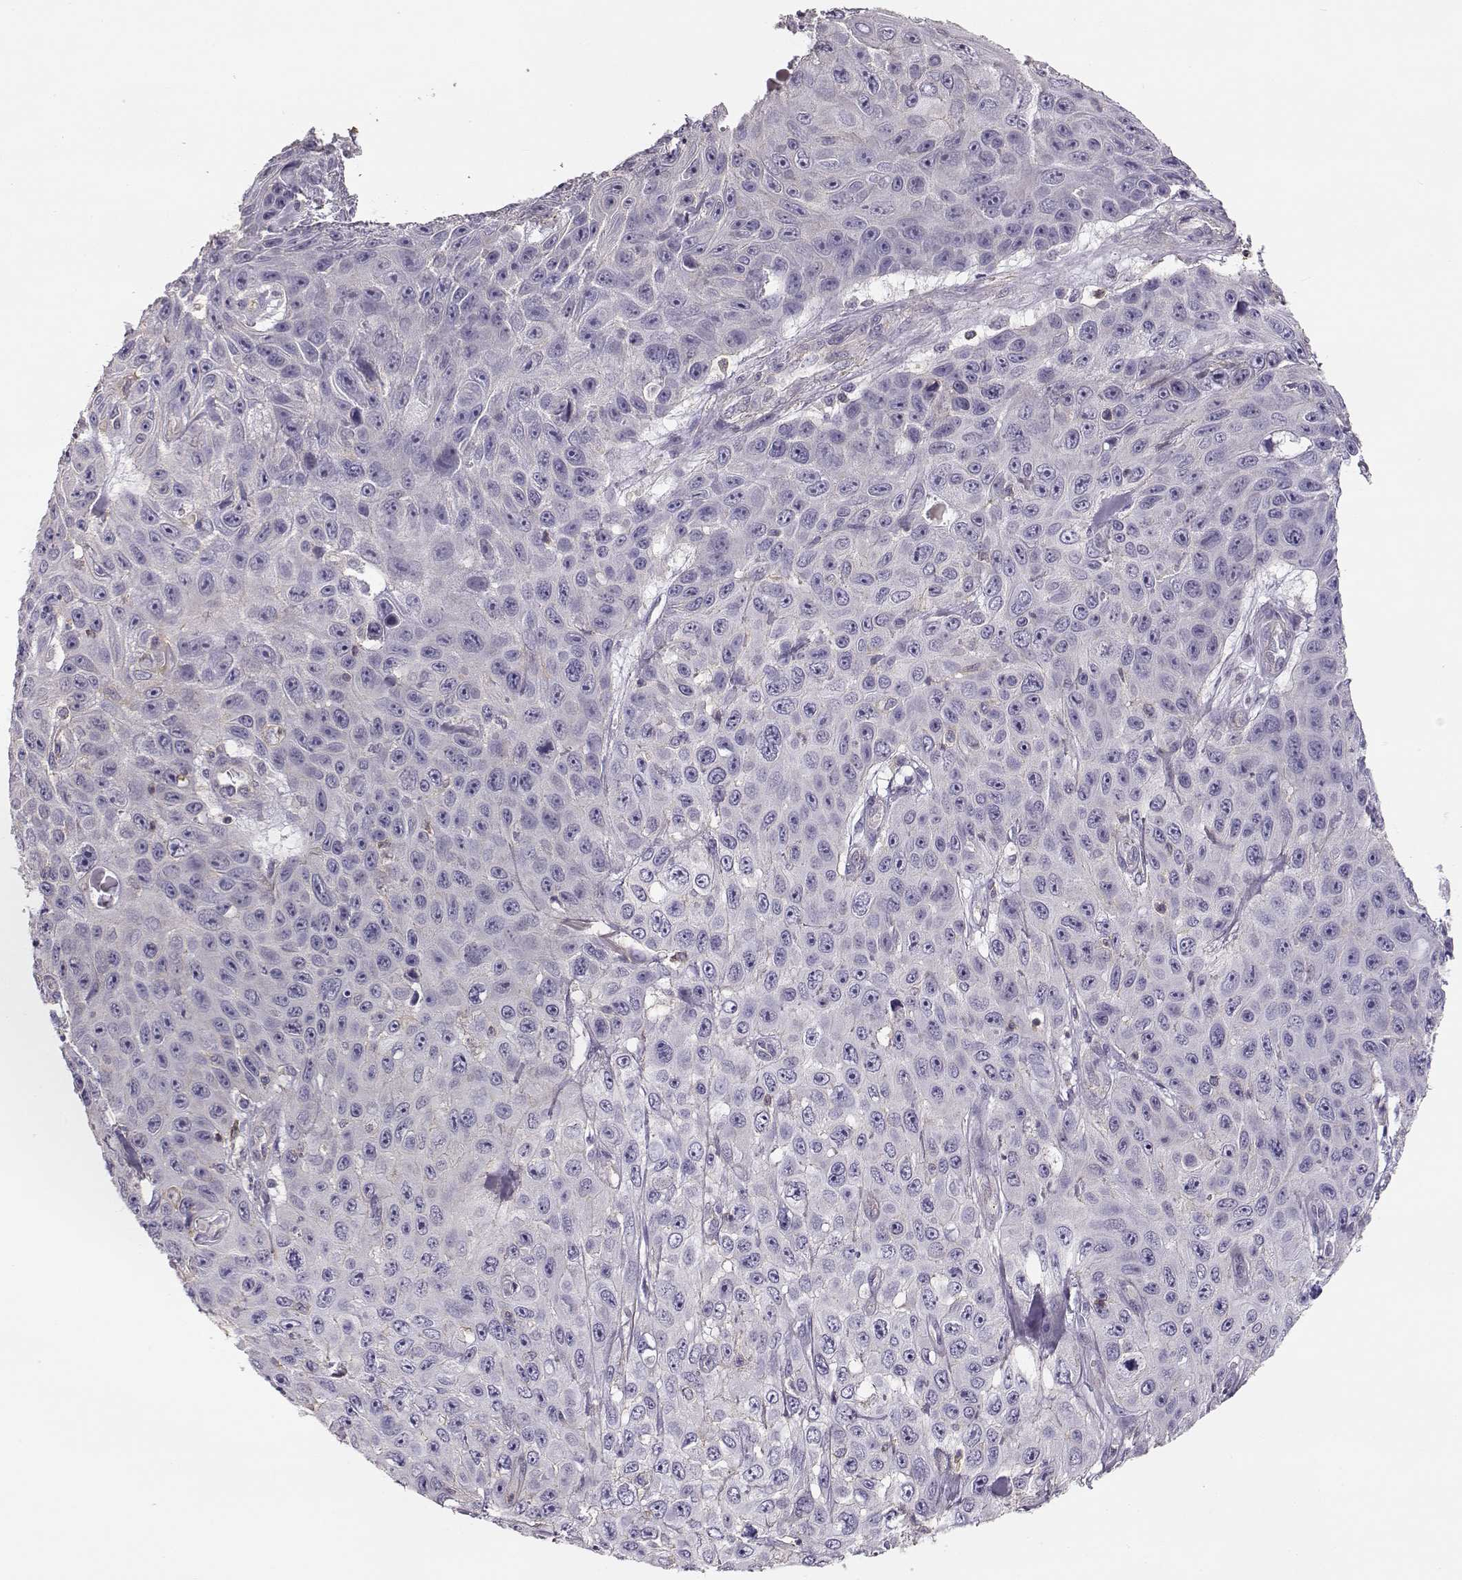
{"staining": {"intensity": "negative", "quantity": "none", "location": "none"}, "tissue": "skin cancer", "cell_type": "Tumor cells", "image_type": "cancer", "snomed": [{"axis": "morphology", "description": "Squamous cell carcinoma, NOS"}, {"axis": "topography", "description": "Skin"}], "caption": "The histopathology image displays no staining of tumor cells in squamous cell carcinoma (skin).", "gene": "DAPL1", "patient": {"sex": "male", "age": 82}}